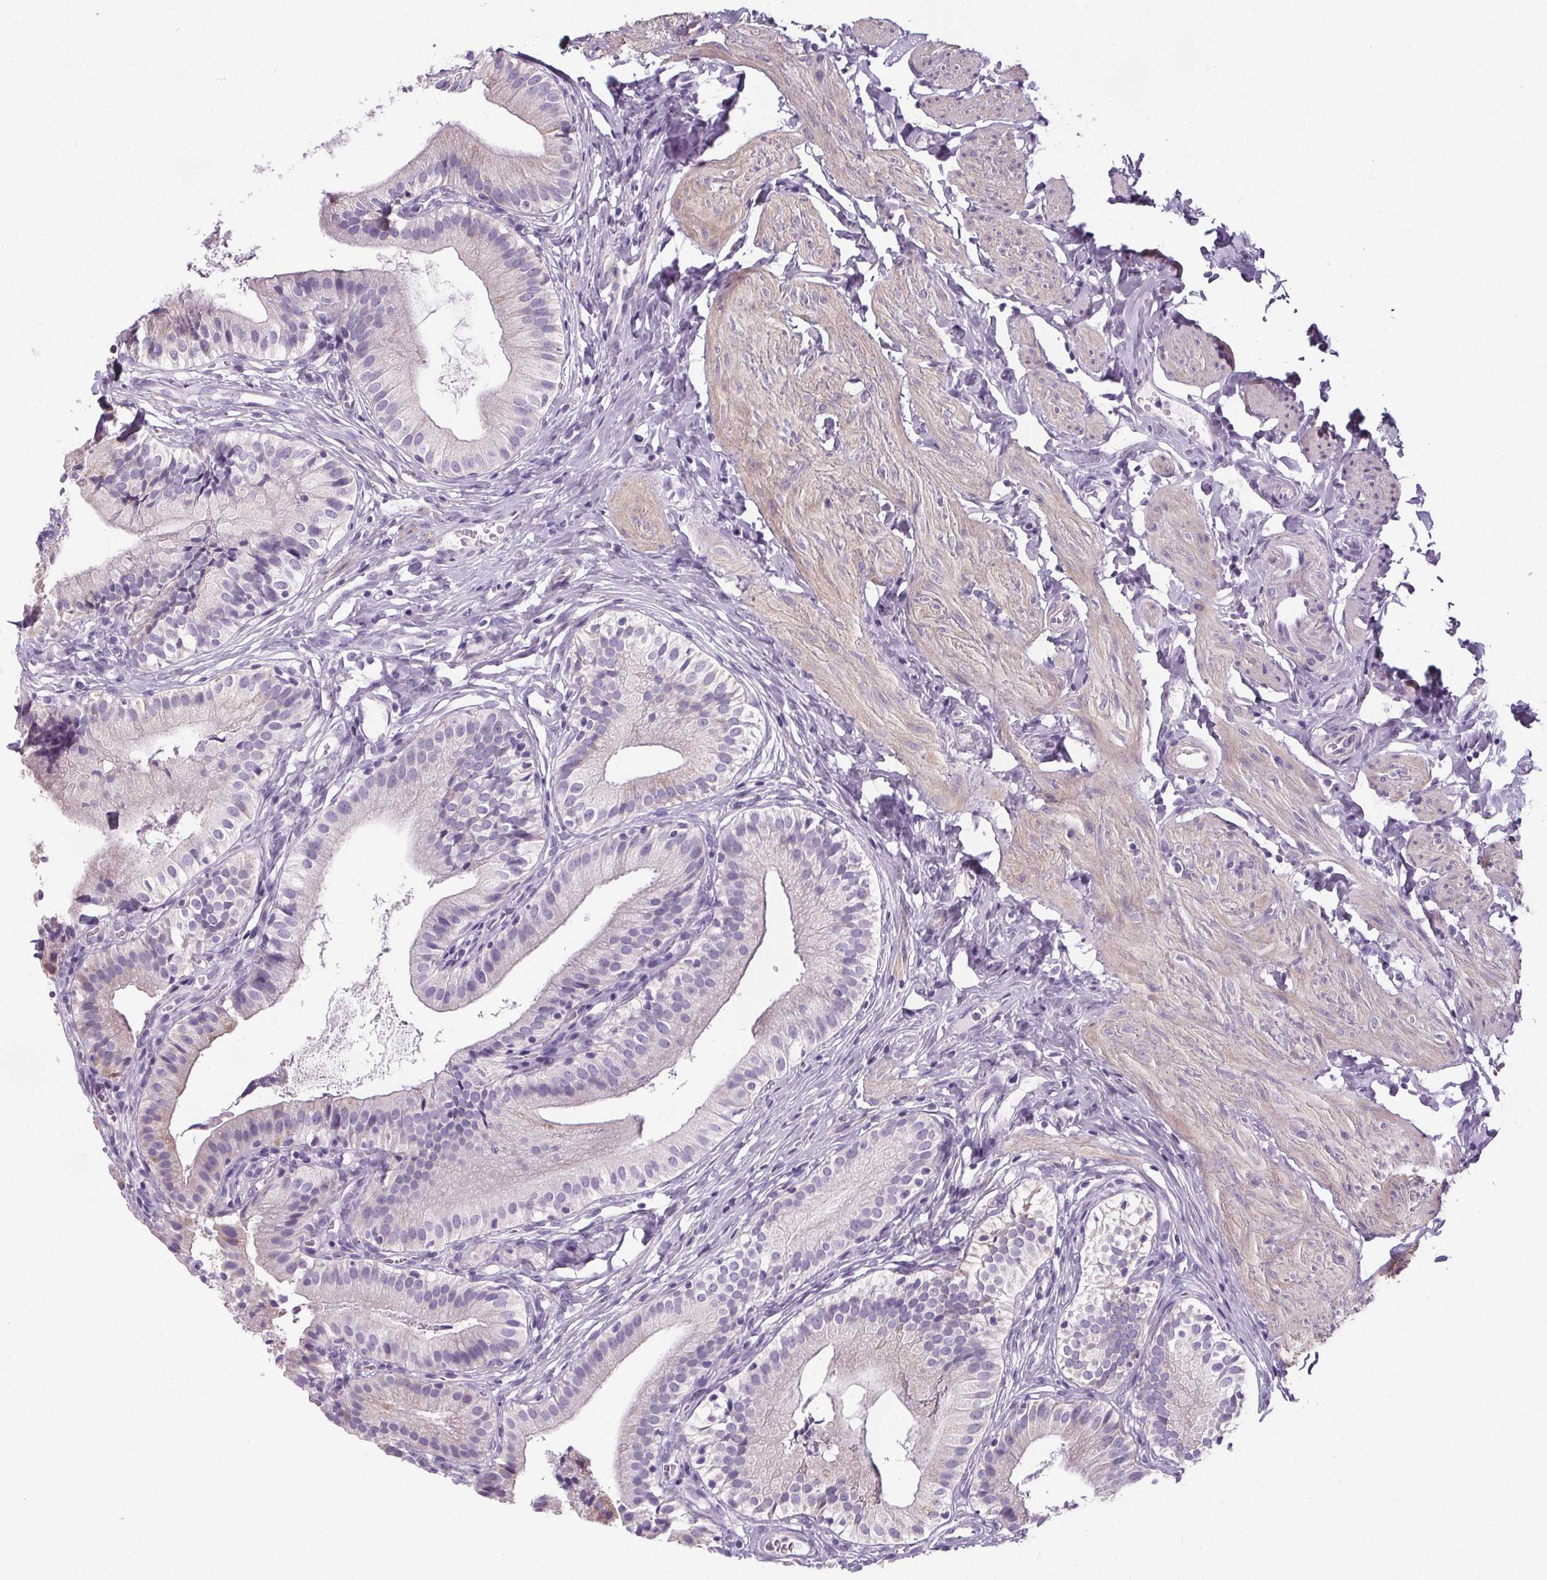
{"staining": {"intensity": "negative", "quantity": "none", "location": "none"}, "tissue": "gallbladder", "cell_type": "Glandular cells", "image_type": "normal", "snomed": [{"axis": "morphology", "description": "Normal tissue, NOS"}, {"axis": "topography", "description": "Gallbladder"}], "caption": "Glandular cells show no significant protein expression in normal gallbladder.", "gene": "ELAVL2", "patient": {"sex": "female", "age": 47}}